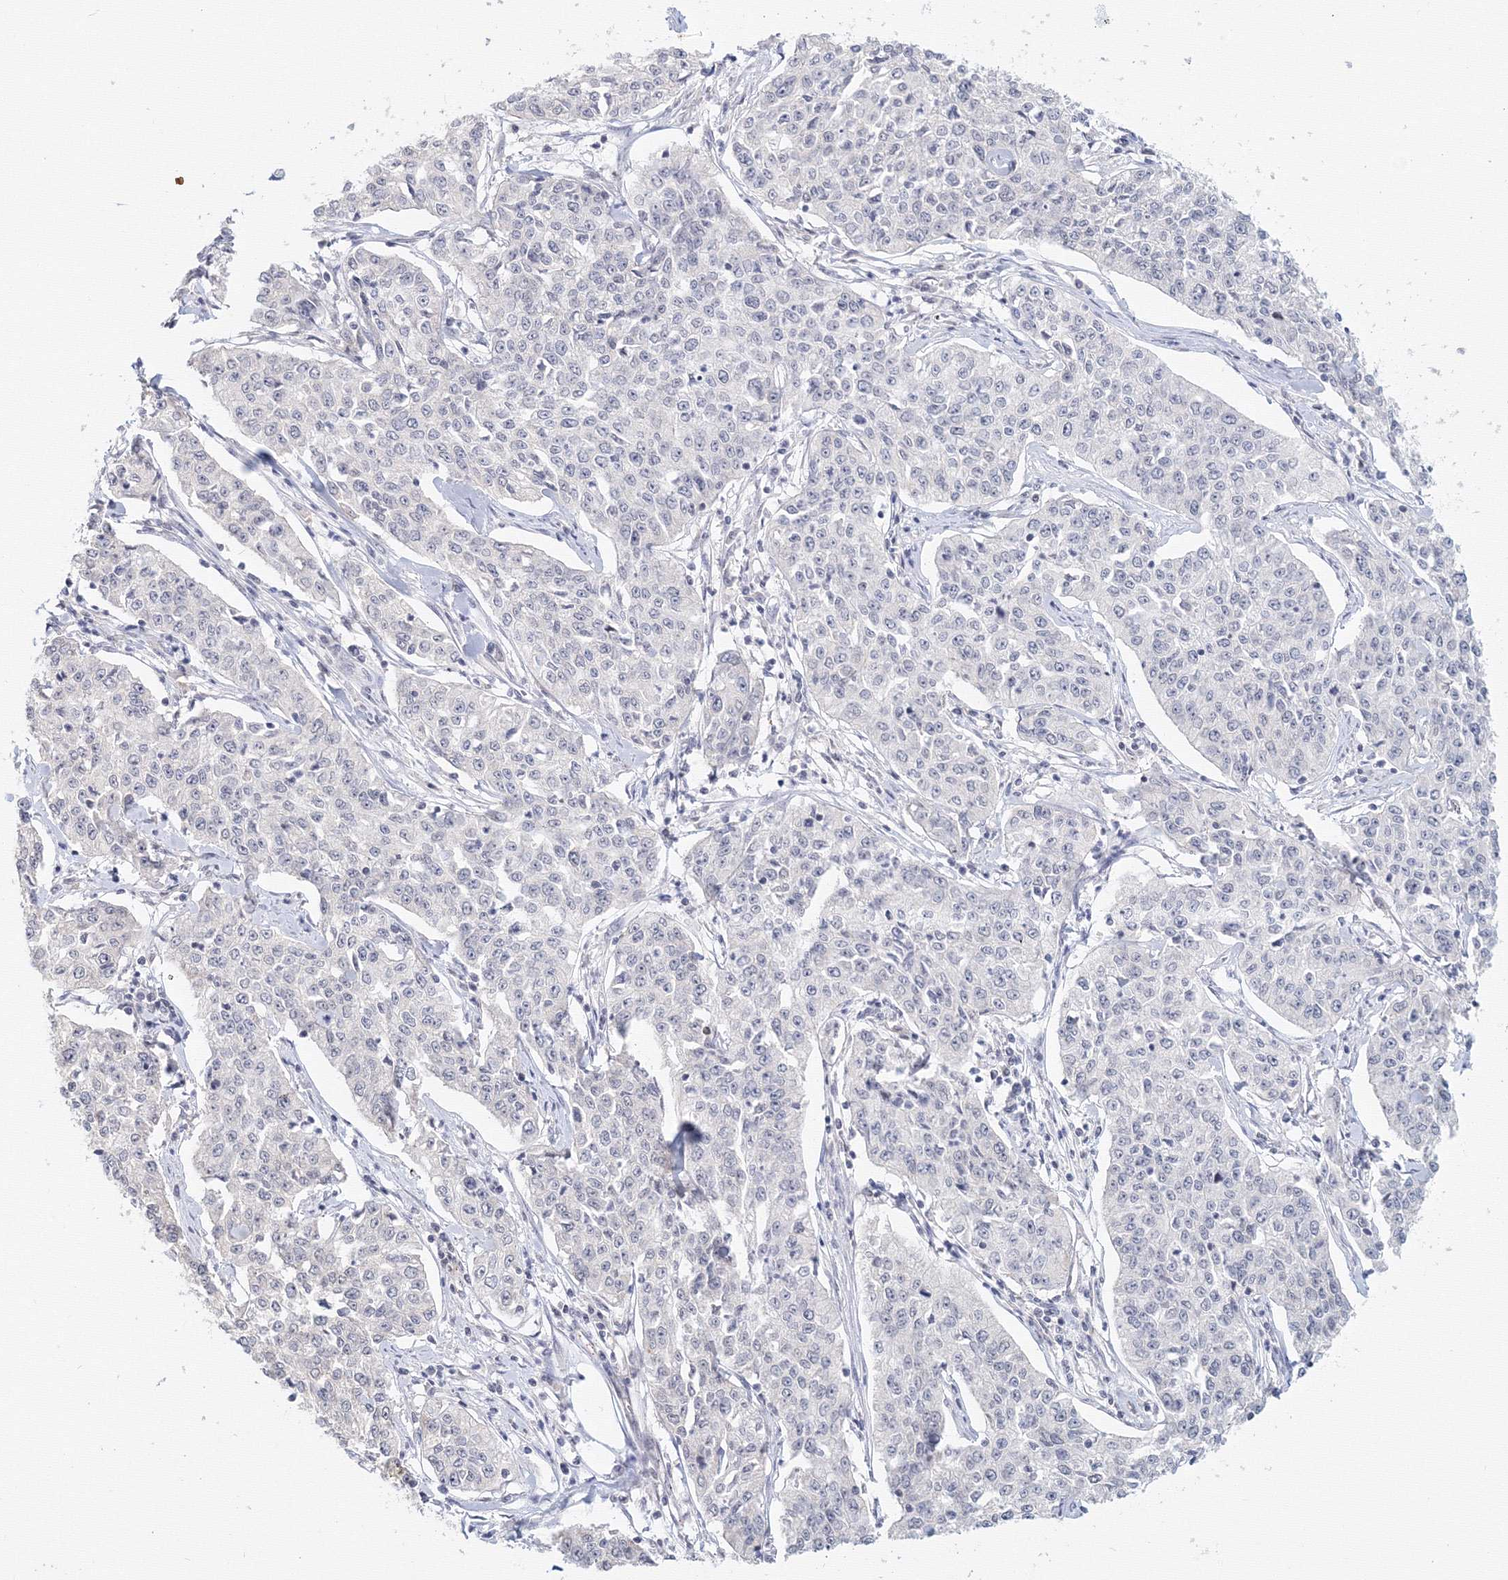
{"staining": {"intensity": "negative", "quantity": "none", "location": "none"}, "tissue": "cervical cancer", "cell_type": "Tumor cells", "image_type": "cancer", "snomed": [{"axis": "morphology", "description": "Squamous cell carcinoma, NOS"}, {"axis": "topography", "description": "Cervix"}], "caption": "Cervical cancer was stained to show a protein in brown. There is no significant staining in tumor cells. The staining was performed using DAB to visualize the protein expression in brown, while the nuclei were stained in blue with hematoxylin (Magnification: 20x).", "gene": "SLC7A7", "patient": {"sex": "female", "age": 35}}